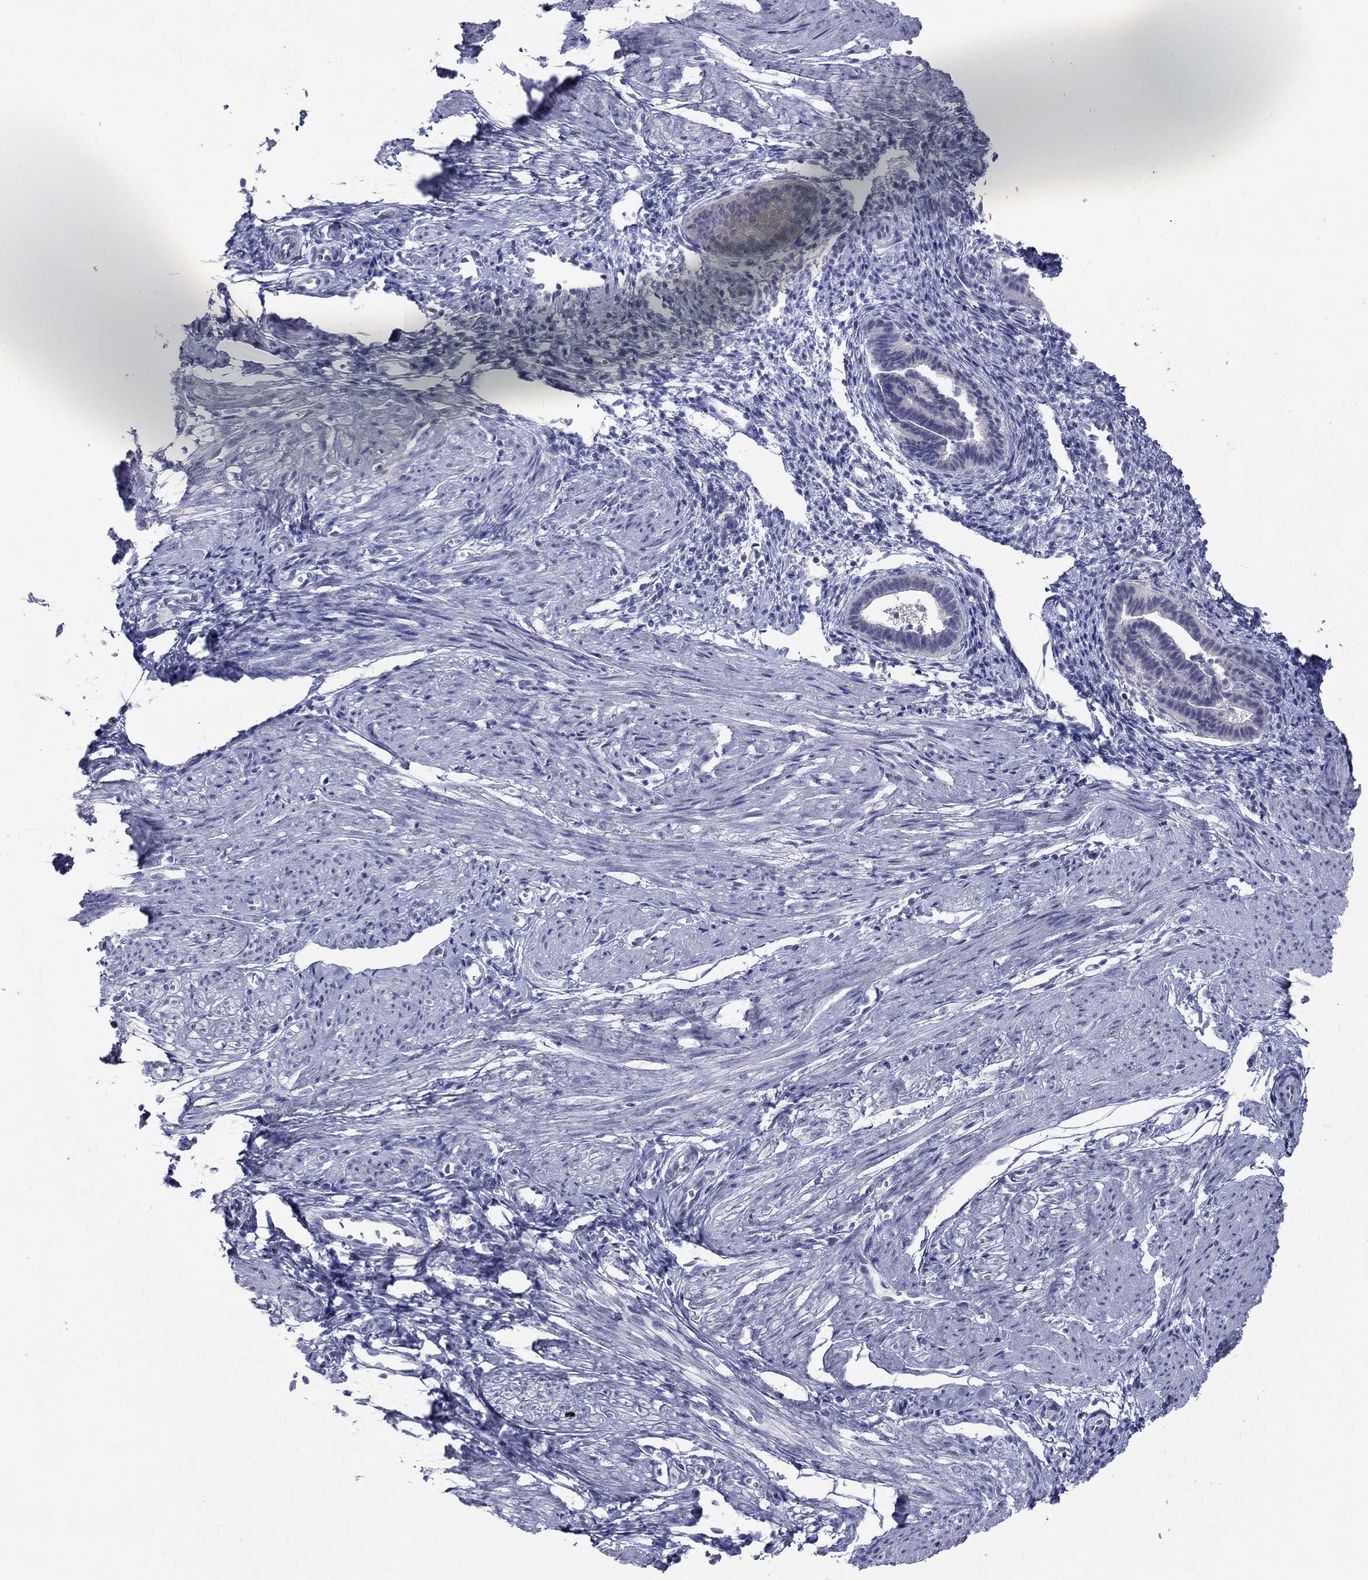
{"staining": {"intensity": "negative", "quantity": "none", "location": "none"}, "tissue": "endometrium", "cell_type": "Cells in endometrial stroma", "image_type": "normal", "snomed": [{"axis": "morphology", "description": "Normal tissue, NOS"}, {"axis": "topography", "description": "Cervix"}, {"axis": "topography", "description": "Endometrium"}], "caption": "IHC of benign endometrium shows no positivity in cells in endometrial stroma.", "gene": "PLS1", "patient": {"sex": "female", "age": 37}}